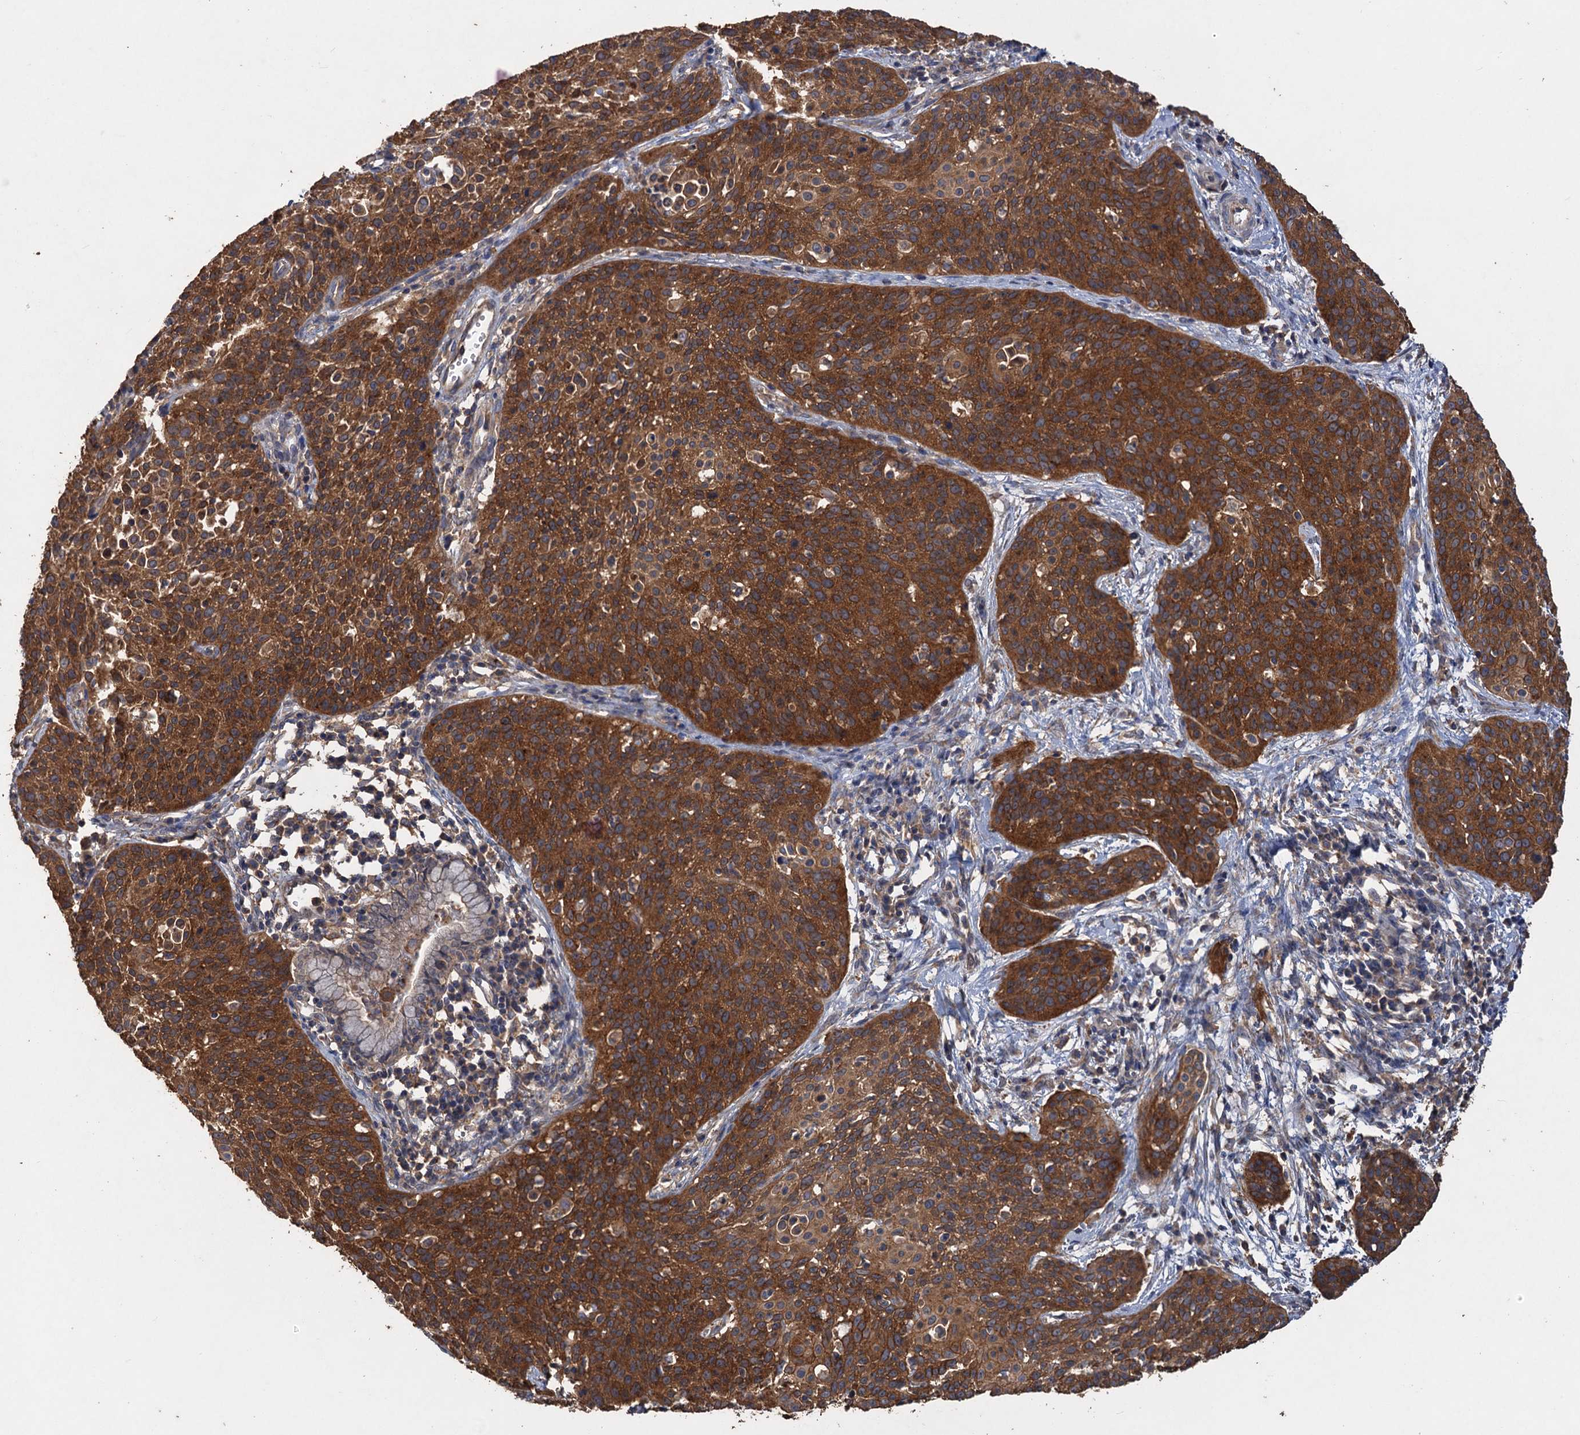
{"staining": {"intensity": "strong", "quantity": ">75%", "location": "cytoplasmic/membranous"}, "tissue": "cervical cancer", "cell_type": "Tumor cells", "image_type": "cancer", "snomed": [{"axis": "morphology", "description": "Squamous cell carcinoma, NOS"}, {"axis": "topography", "description": "Cervix"}], "caption": "Tumor cells display high levels of strong cytoplasmic/membranous staining in approximately >75% of cells in cervical squamous cell carcinoma.", "gene": "SCUBE3", "patient": {"sex": "female", "age": 38}}